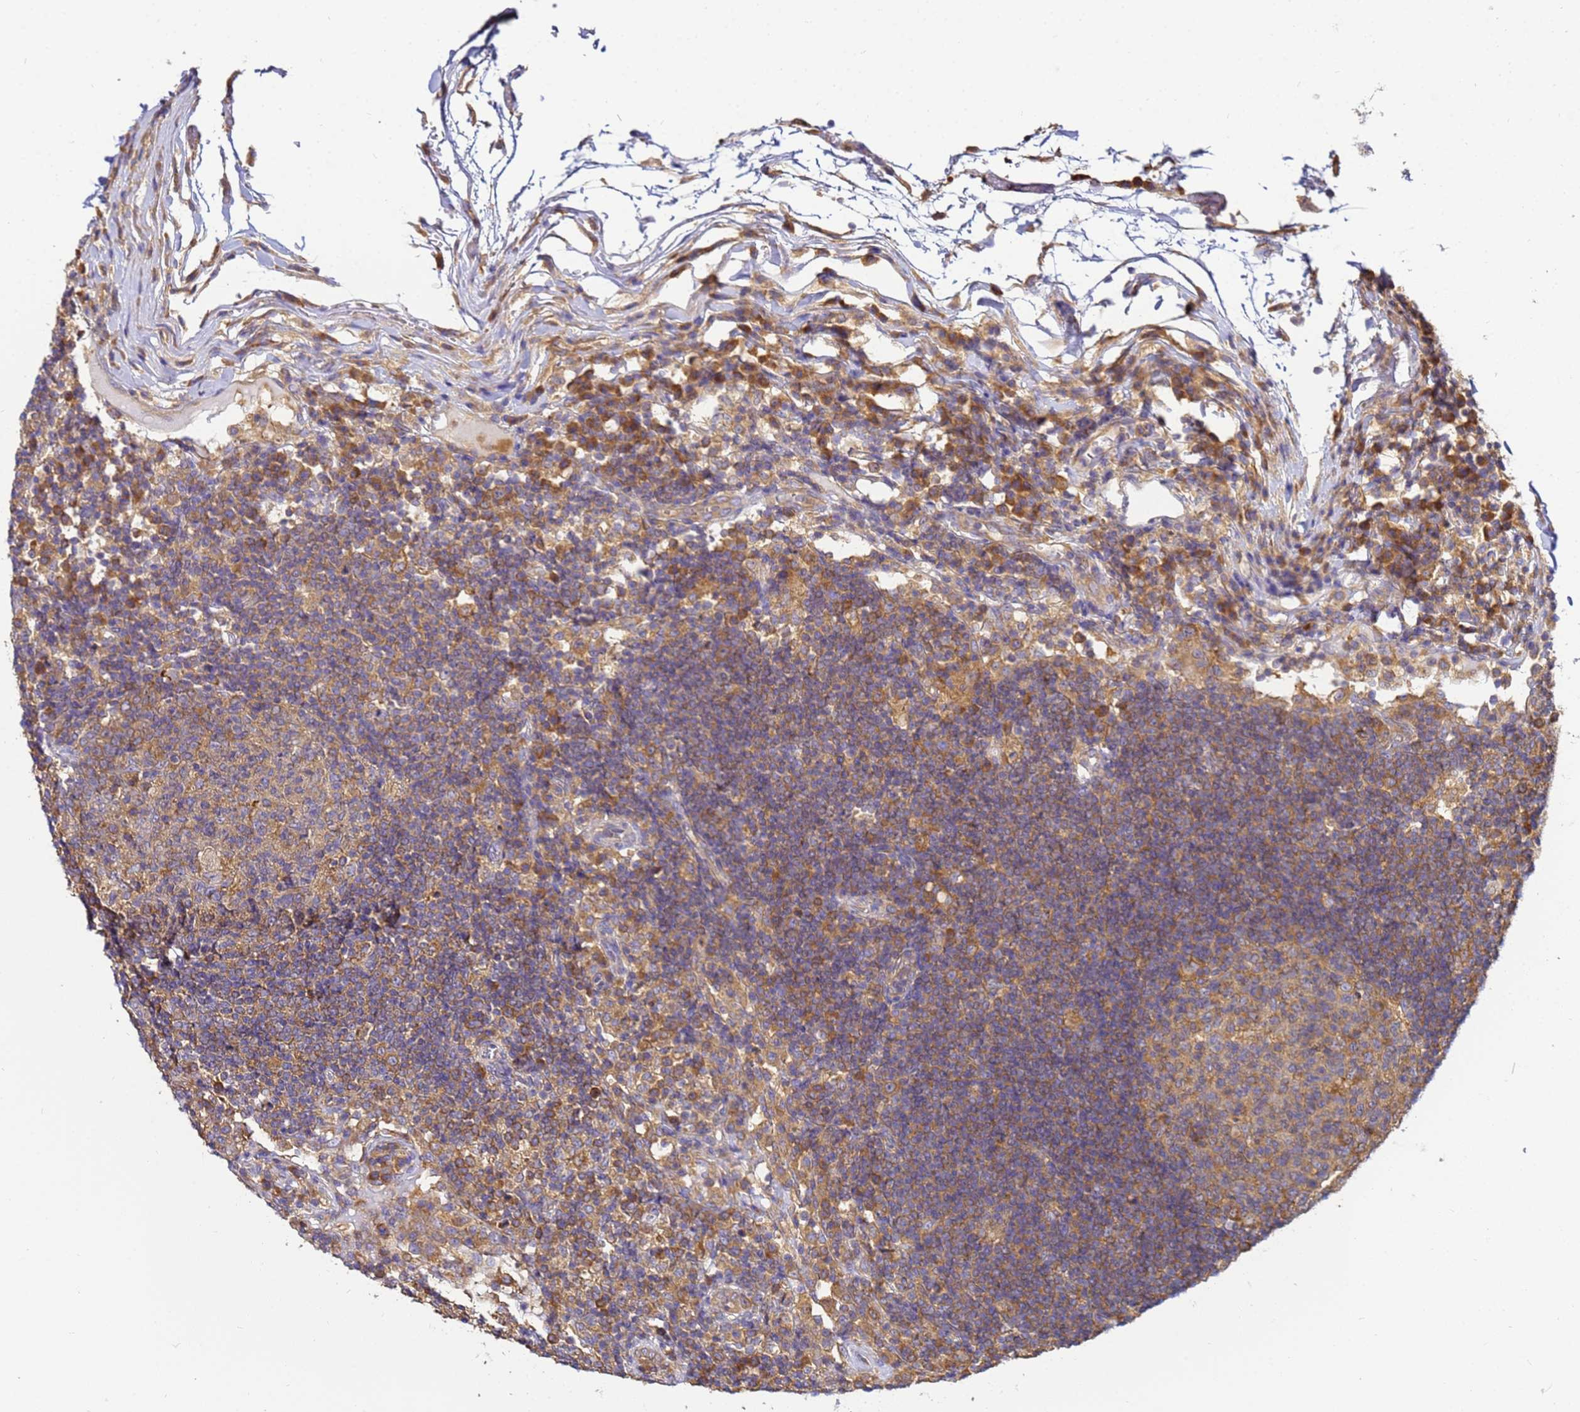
{"staining": {"intensity": "weak", "quantity": ">75%", "location": "cytoplasmic/membranous"}, "tissue": "lymph node", "cell_type": "Germinal center cells", "image_type": "normal", "snomed": [{"axis": "morphology", "description": "Normal tissue, NOS"}, {"axis": "topography", "description": "Lymph node"}], "caption": "The immunohistochemical stain labels weak cytoplasmic/membranous positivity in germinal center cells of unremarkable lymph node.", "gene": "NARS1", "patient": {"sex": "female", "age": 53}}